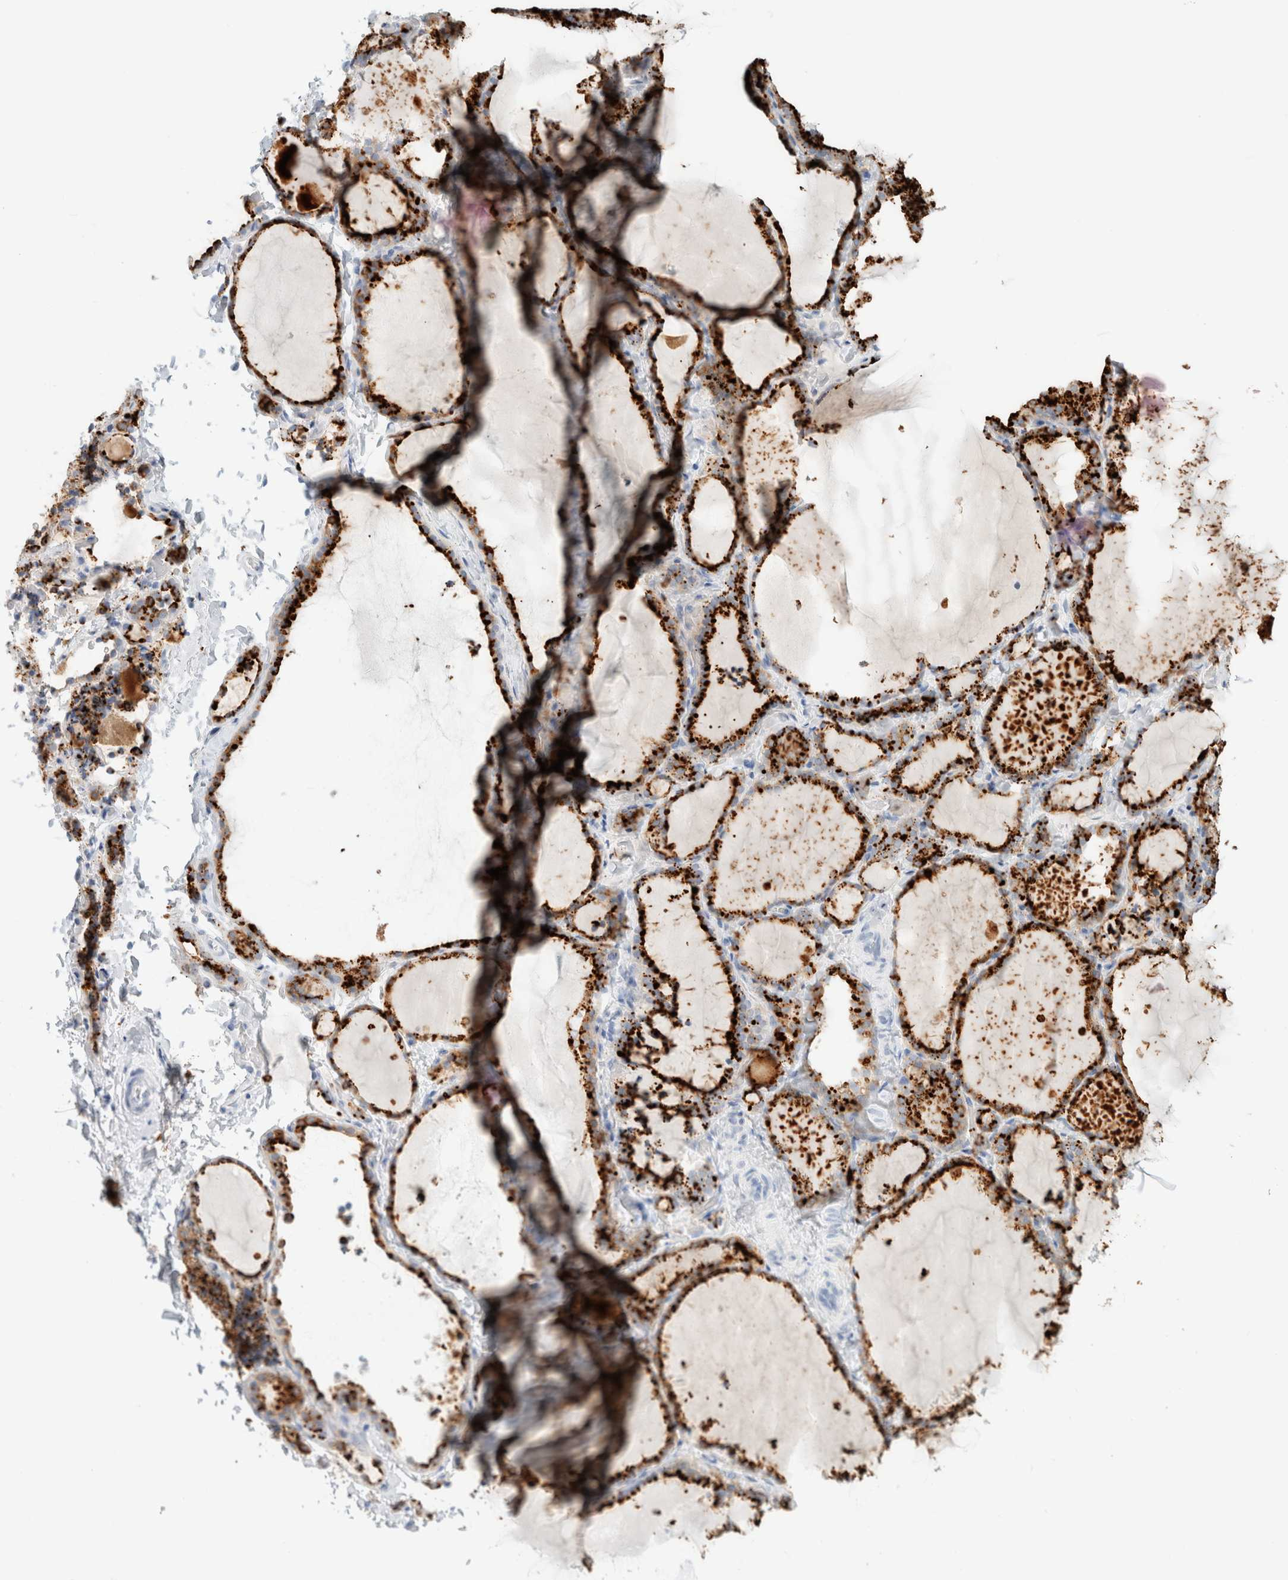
{"staining": {"intensity": "strong", "quantity": ">75%", "location": "cytoplasmic/membranous"}, "tissue": "thyroid gland", "cell_type": "Glandular cells", "image_type": "normal", "snomed": [{"axis": "morphology", "description": "Normal tissue, NOS"}, {"axis": "topography", "description": "Thyroid gland"}], "caption": "Thyroid gland stained for a protein exhibits strong cytoplasmic/membranous positivity in glandular cells. The staining was performed using DAB to visualize the protein expression in brown, while the nuclei were stained in blue with hematoxylin (Magnification: 20x).", "gene": "CPQ", "patient": {"sex": "female", "age": 22}}